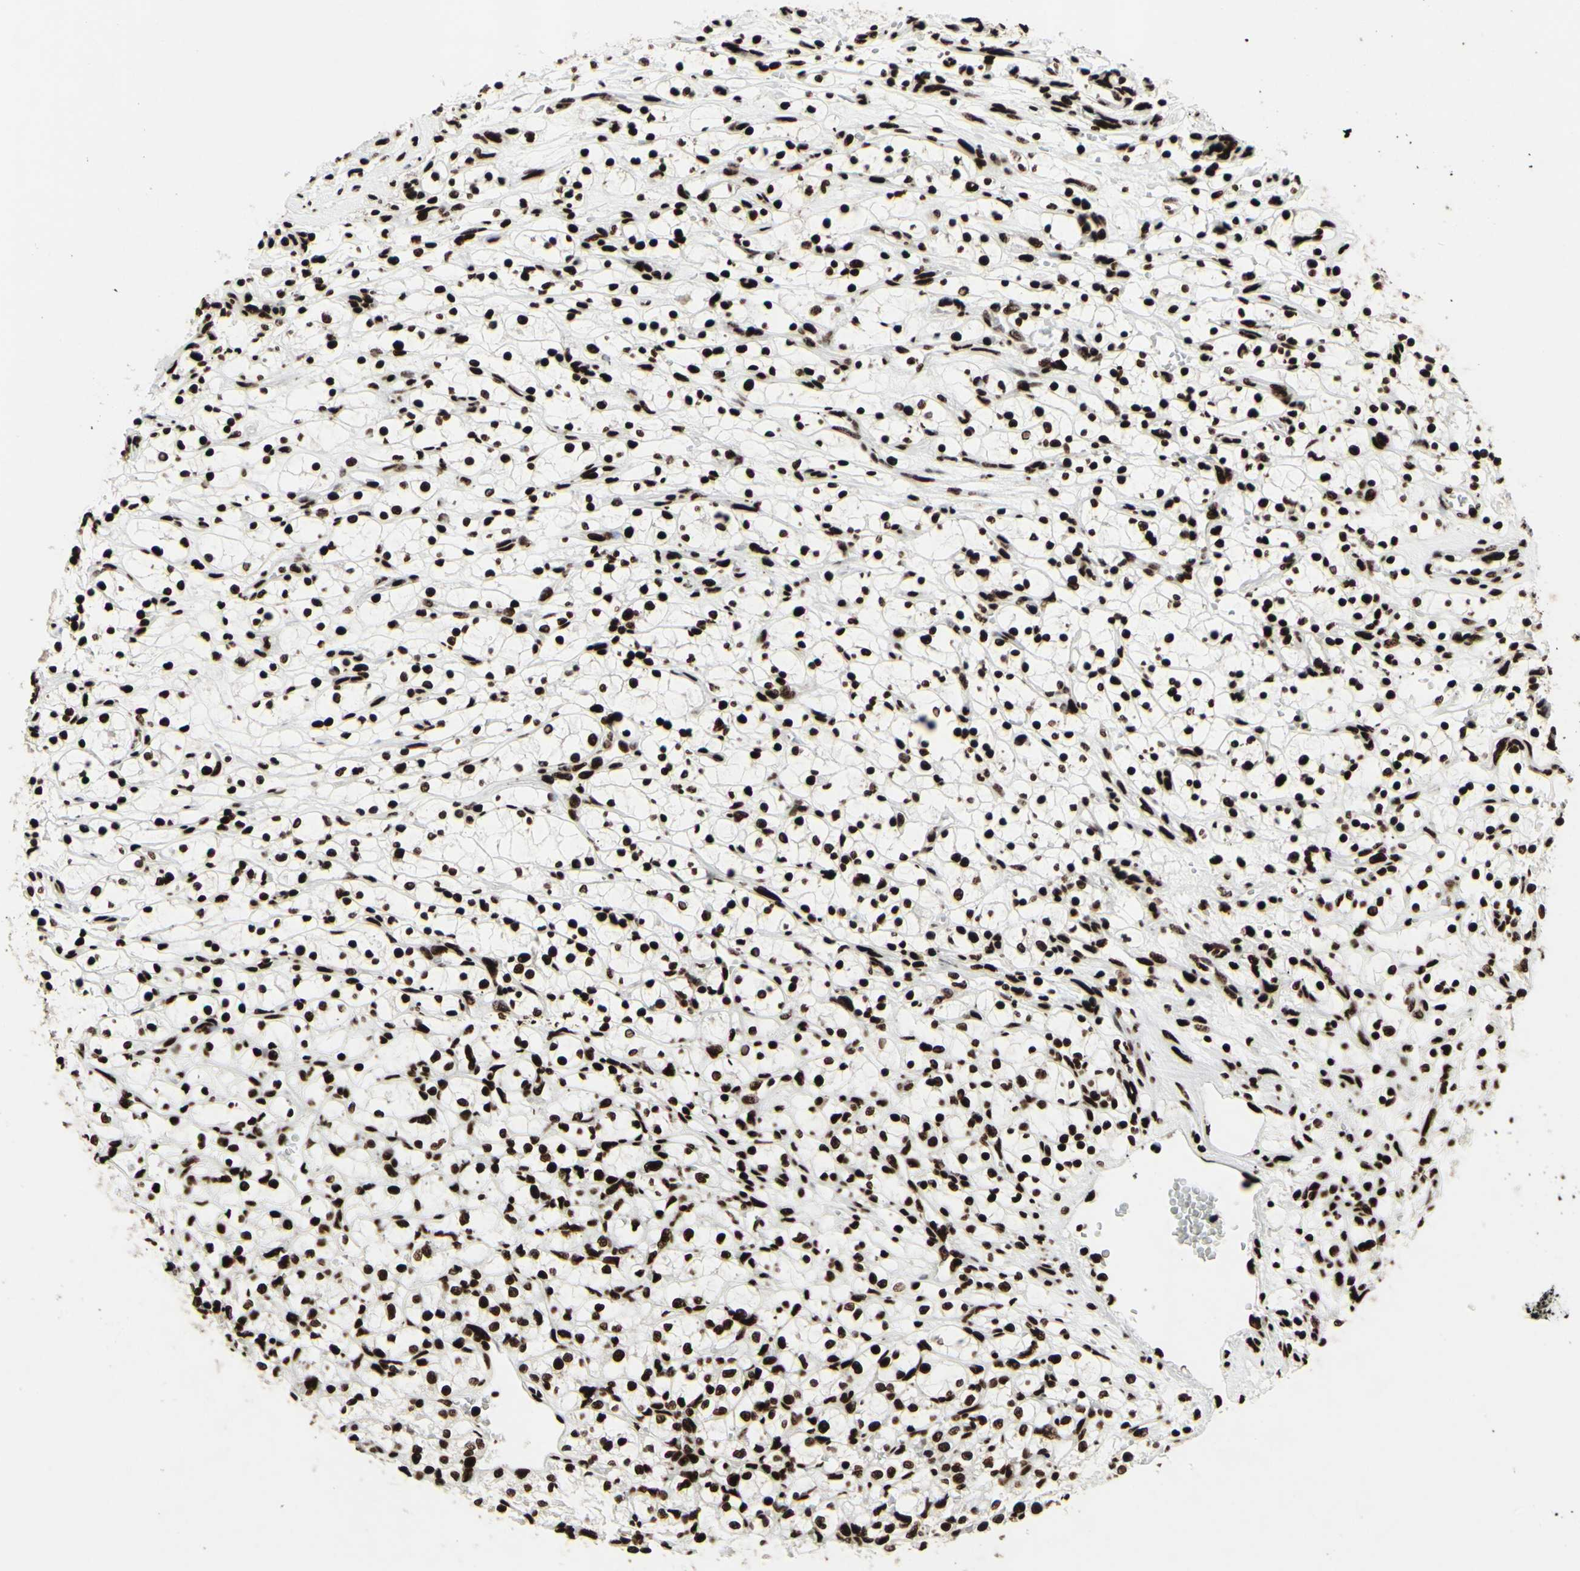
{"staining": {"intensity": "strong", "quantity": ">75%", "location": "nuclear"}, "tissue": "renal cancer", "cell_type": "Tumor cells", "image_type": "cancer", "snomed": [{"axis": "morphology", "description": "Adenocarcinoma, NOS"}, {"axis": "topography", "description": "Kidney"}], "caption": "Strong nuclear protein staining is identified in approximately >75% of tumor cells in renal cancer. (Stains: DAB in brown, nuclei in blue, Microscopy: brightfield microscopy at high magnification).", "gene": "U2AF2", "patient": {"sex": "female", "age": 69}}